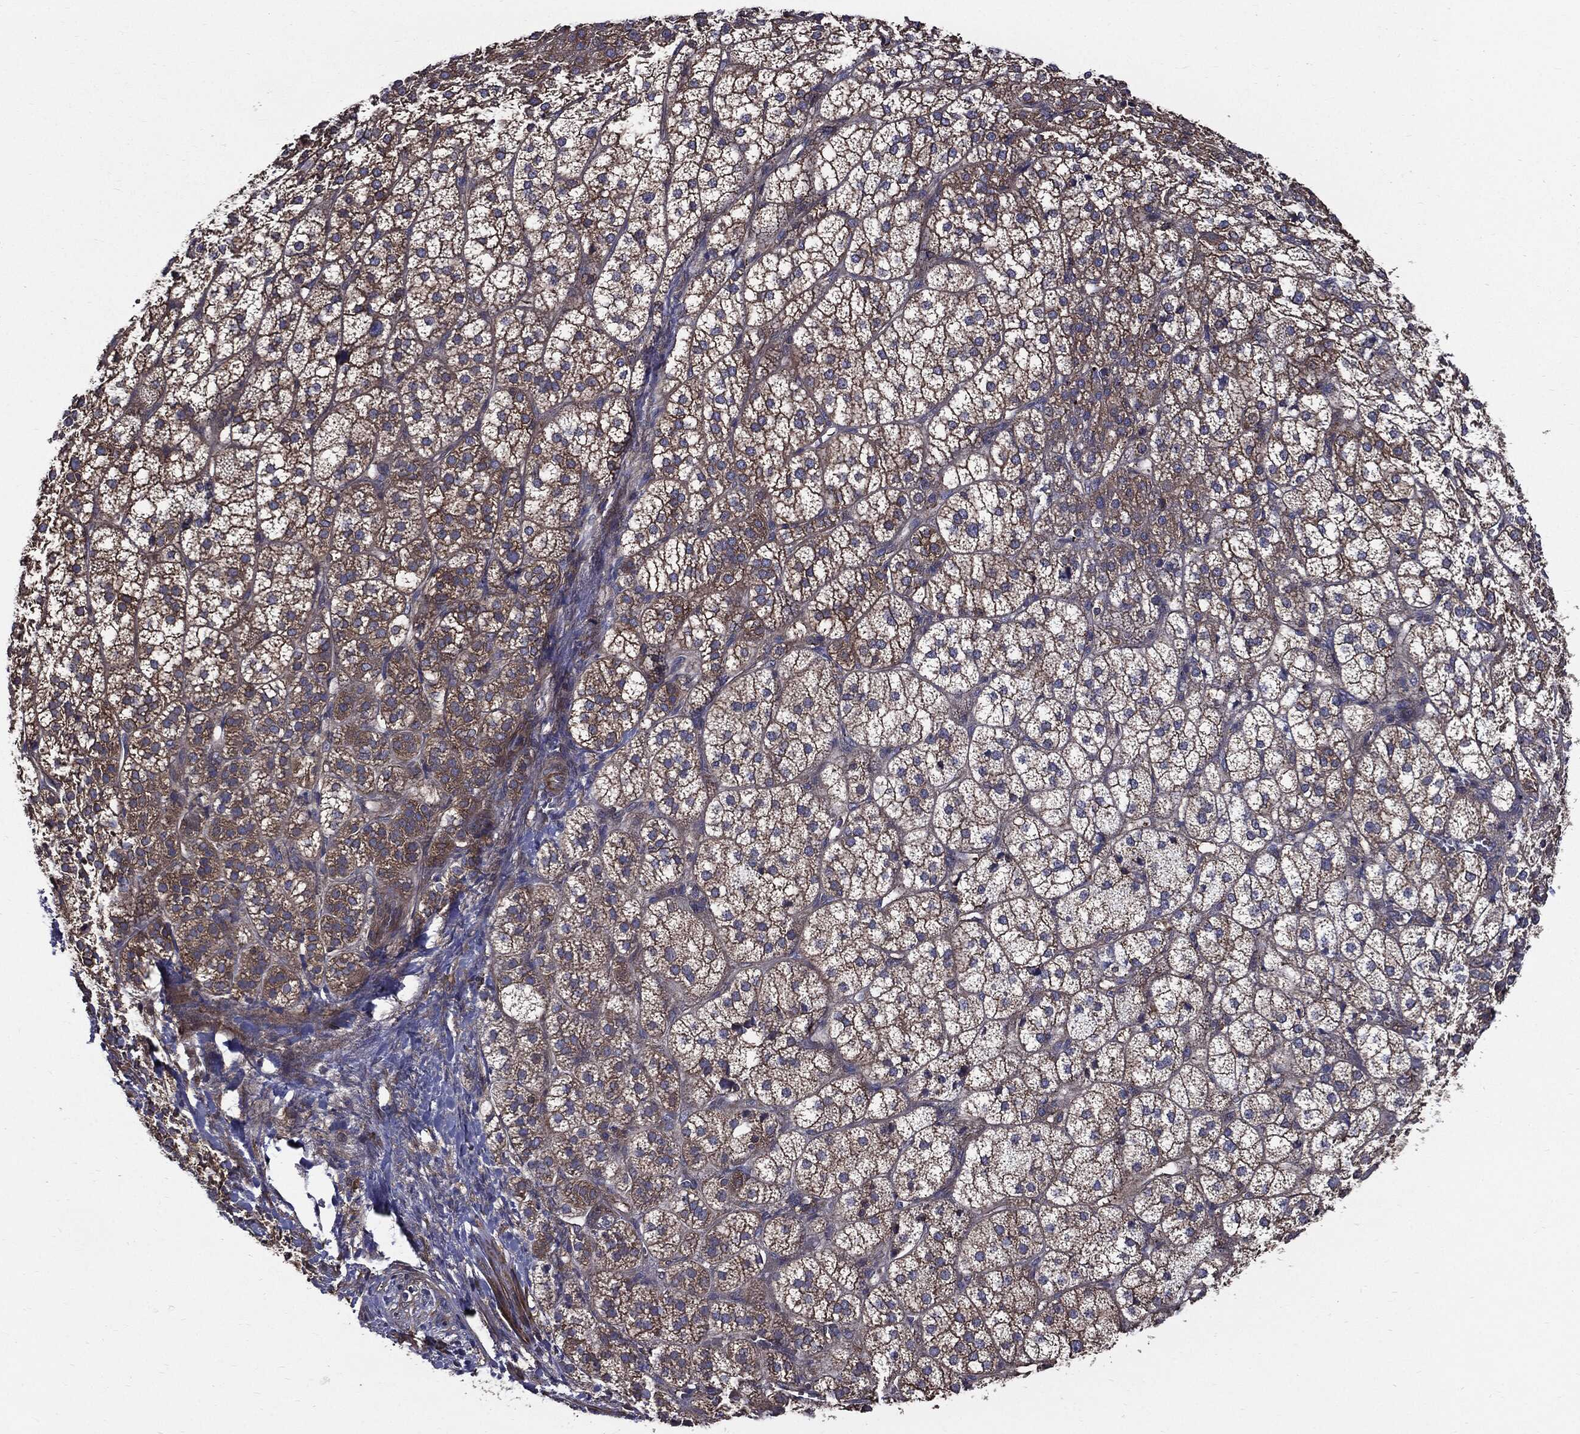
{"staining": {"intensity": "moderate", "quantity": "25%-75%", "location": "cytoplasmic/membranous"}, "tissue": "adrenal gland", "cell_type": "Glandular cells", "image_type": "normal", "snomed": [{"axis": "morphology", "description": "Normal tissue, NOS"}, {"axis": "topography", "description": "Adrenal gland"}], "caption": "IHC histopathology image of unremarkable adrenal gland: adrenal gland stained using immunohistochemistry (IHC) exhibits medium levels of moderate protein expression localized specifically in the cytoplasmic/membranous of glandular cells, appearing as a cytoplasmic/membranous brown color.", "gene": "PDCD6IP", "patient": {"sex": "female", "age": 60}}